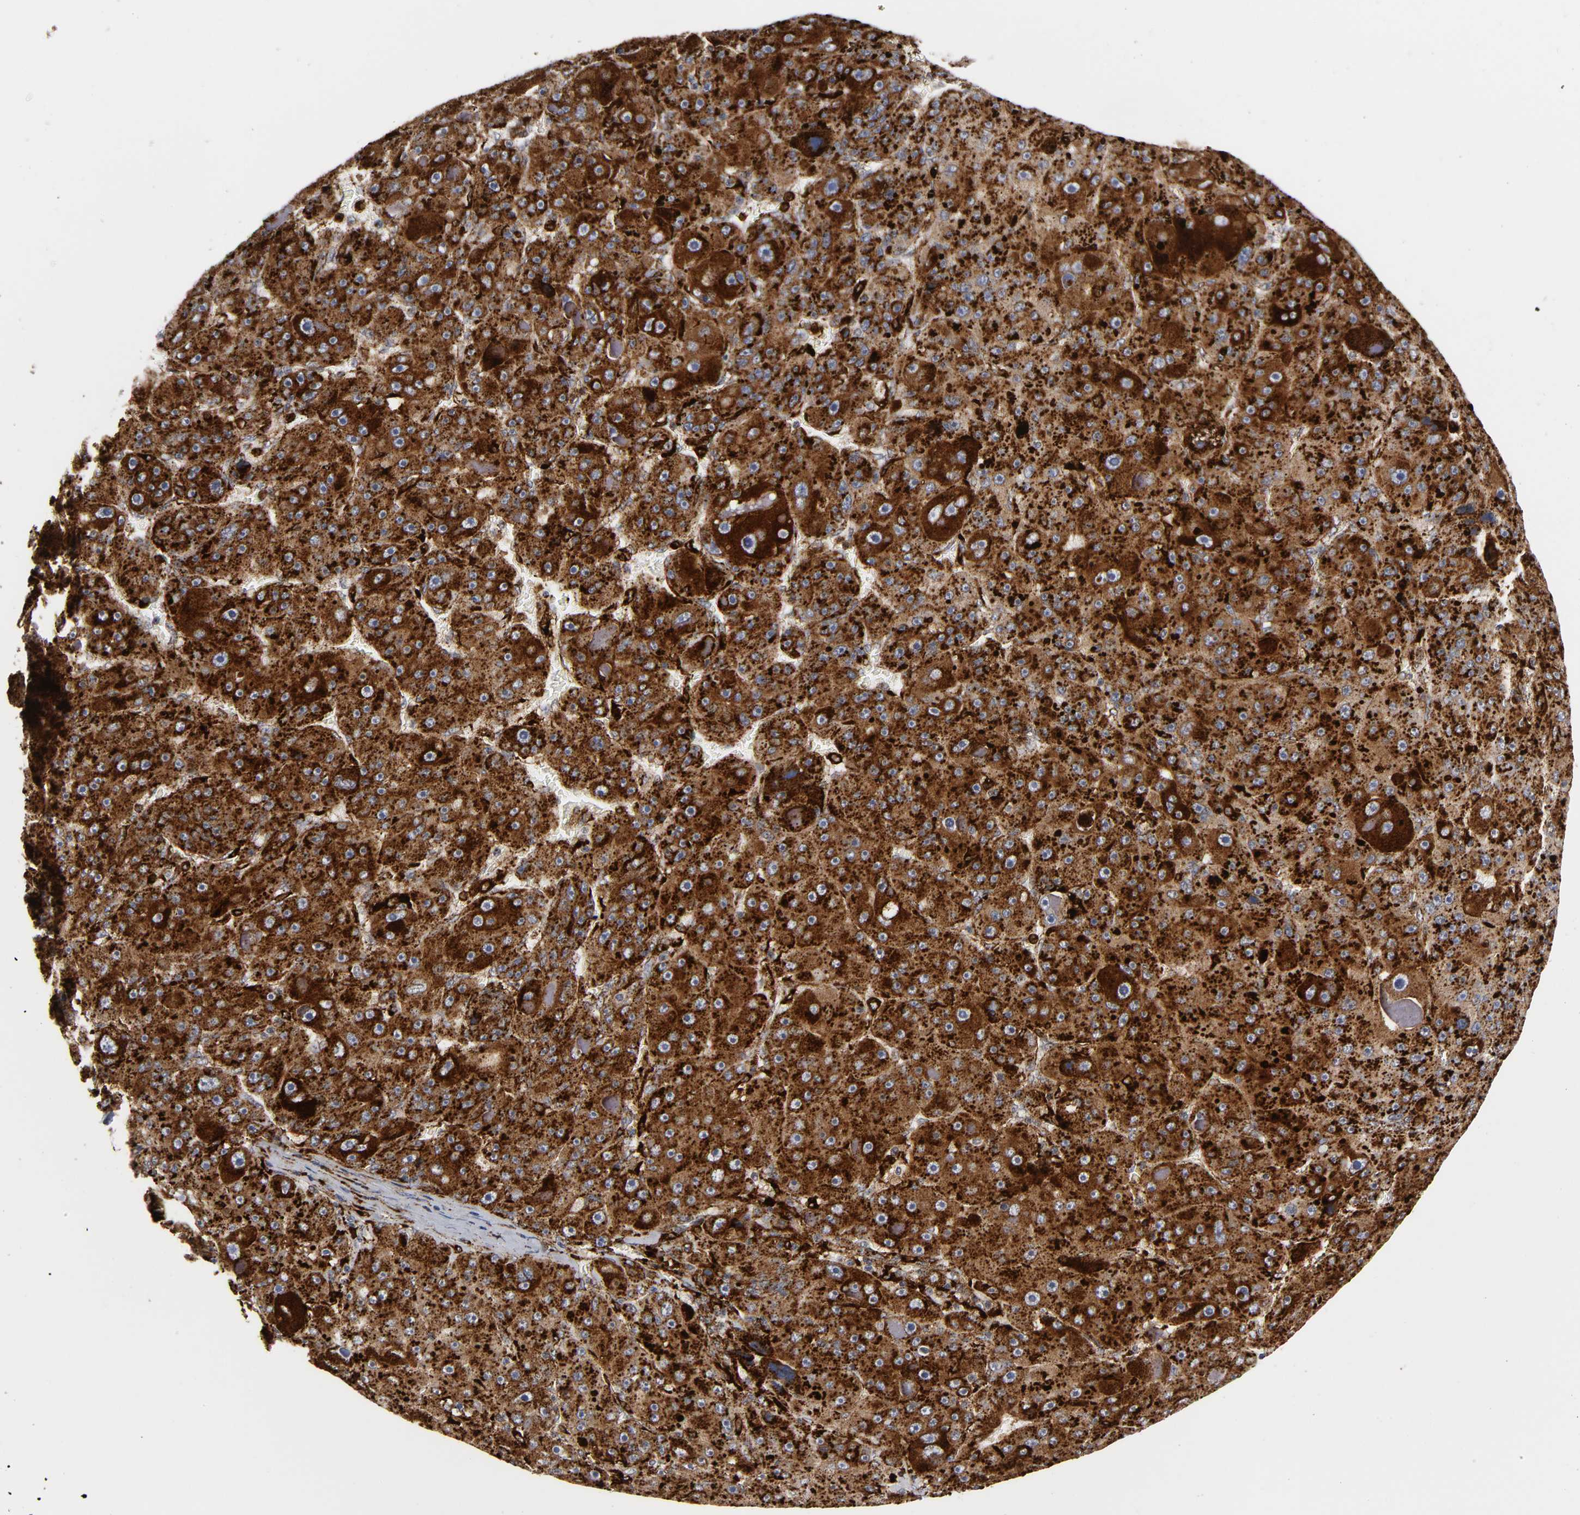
{"staining": {"intensity": "strong", "quantity": ">75%", "location": "cytoplasmic/membranous"}, "tissue": "liver cancer", "cell_type": "Tumor cells", "image_type": "cancer", "snomed": [{"axis": "morphology", "description": "Carcinoma, Hepatocellular, NOS"}, {"axis": "topography", "description": "Liver"}], "caption": "Protein expression analysis of human hepatocellular carcinoma (liver) reveals strong cytoplasmic/membranous staining in approximately >75% of tumor cells. (DAB (3,3'-diaminobenzidine) IHC with brightfield microscopy, high magnification).", "gene": "PSAP", "patient": {"sex": "male", "age": 76}}